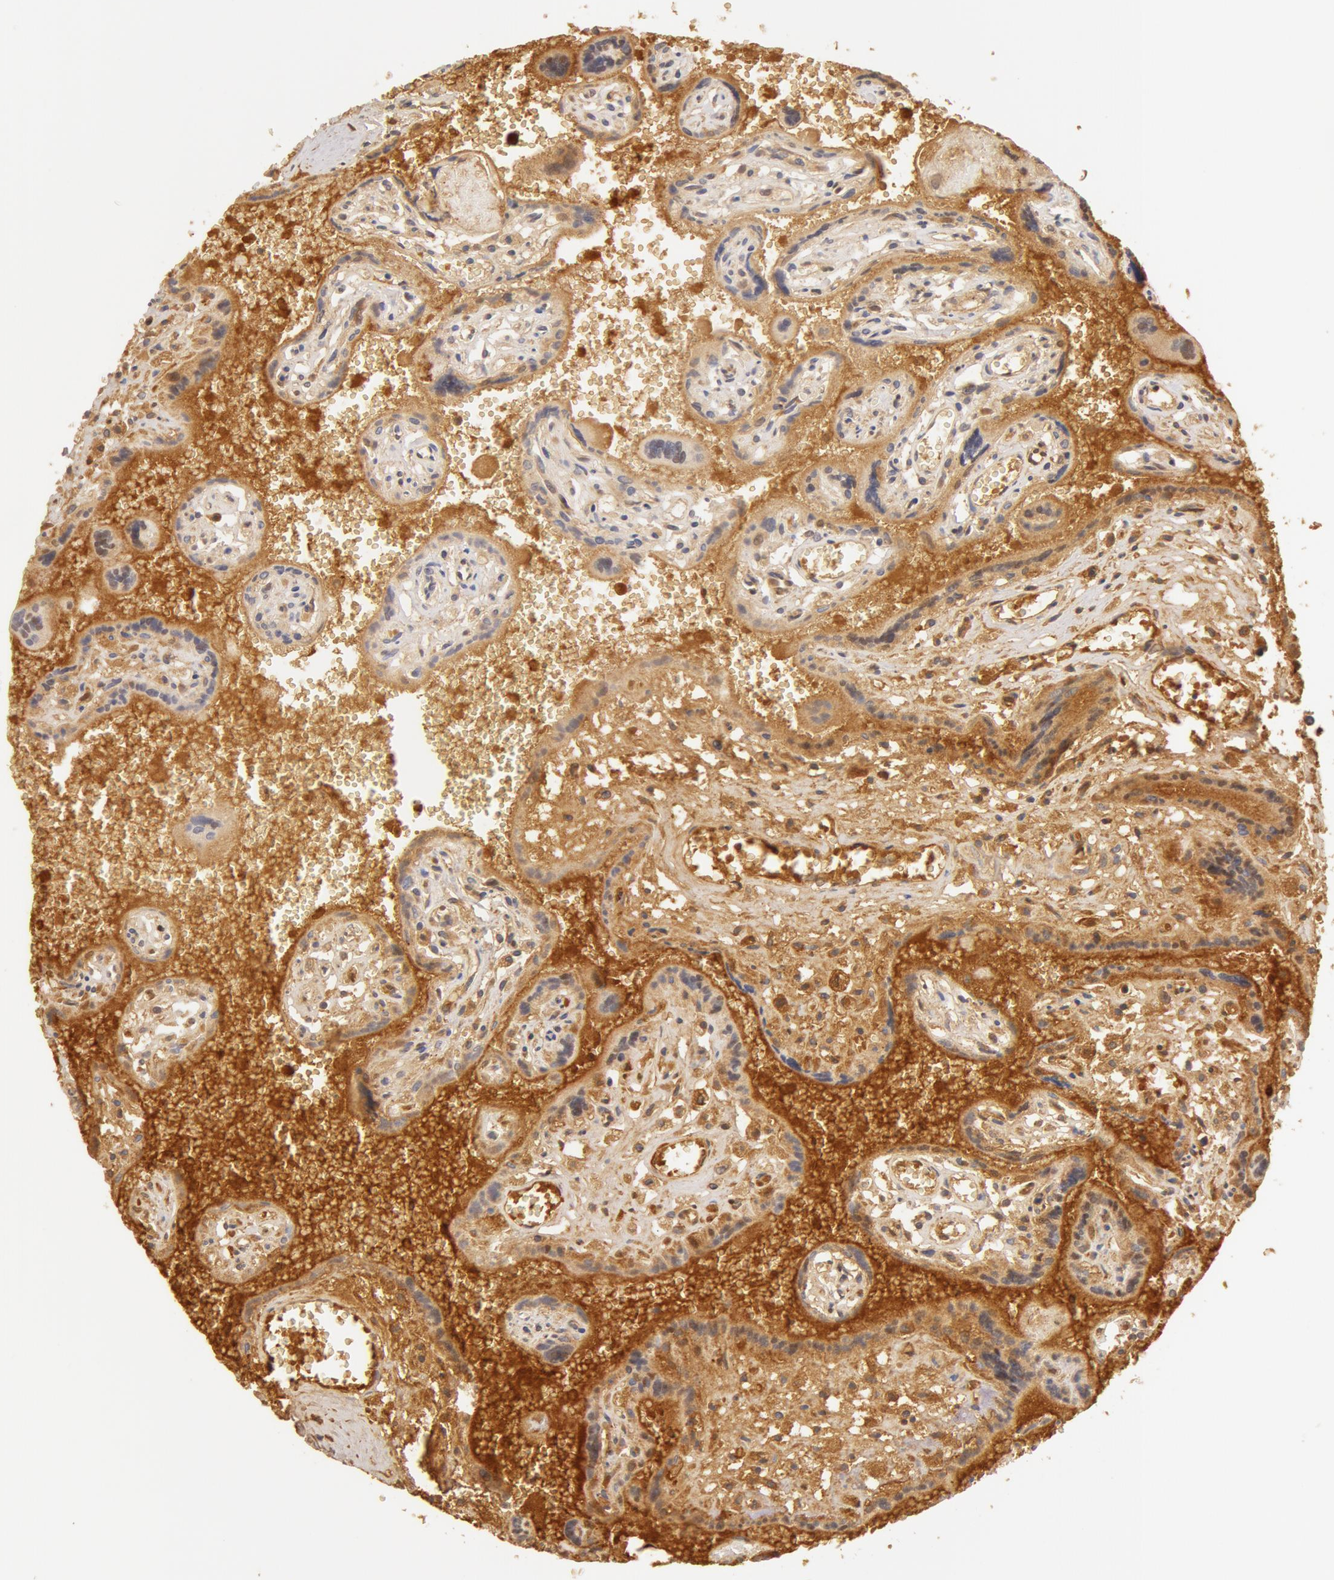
{"staining": {"intensity": "weak", "quantity": "25%-75%", "location": "cytoplasmic/membranous"}, "tissue": "placenta", "cell_type": "Decidual cells", "image_type": "normal", "snomed": [{"axis": "morphology", "description": "Normal tissue, NOS"}, {"axis": "topography", "description": "Placenta"}], "caption": "Immunohistochemistry (DAB (3,3'-diaminobenzidine)) staining of benign placenta demonstrates weak cytoplasmic/membranous protein positivity in approximately 25%-75% of decidual cells.", "gene": "GC", "patient": {"sex": "female", "age": 40}}